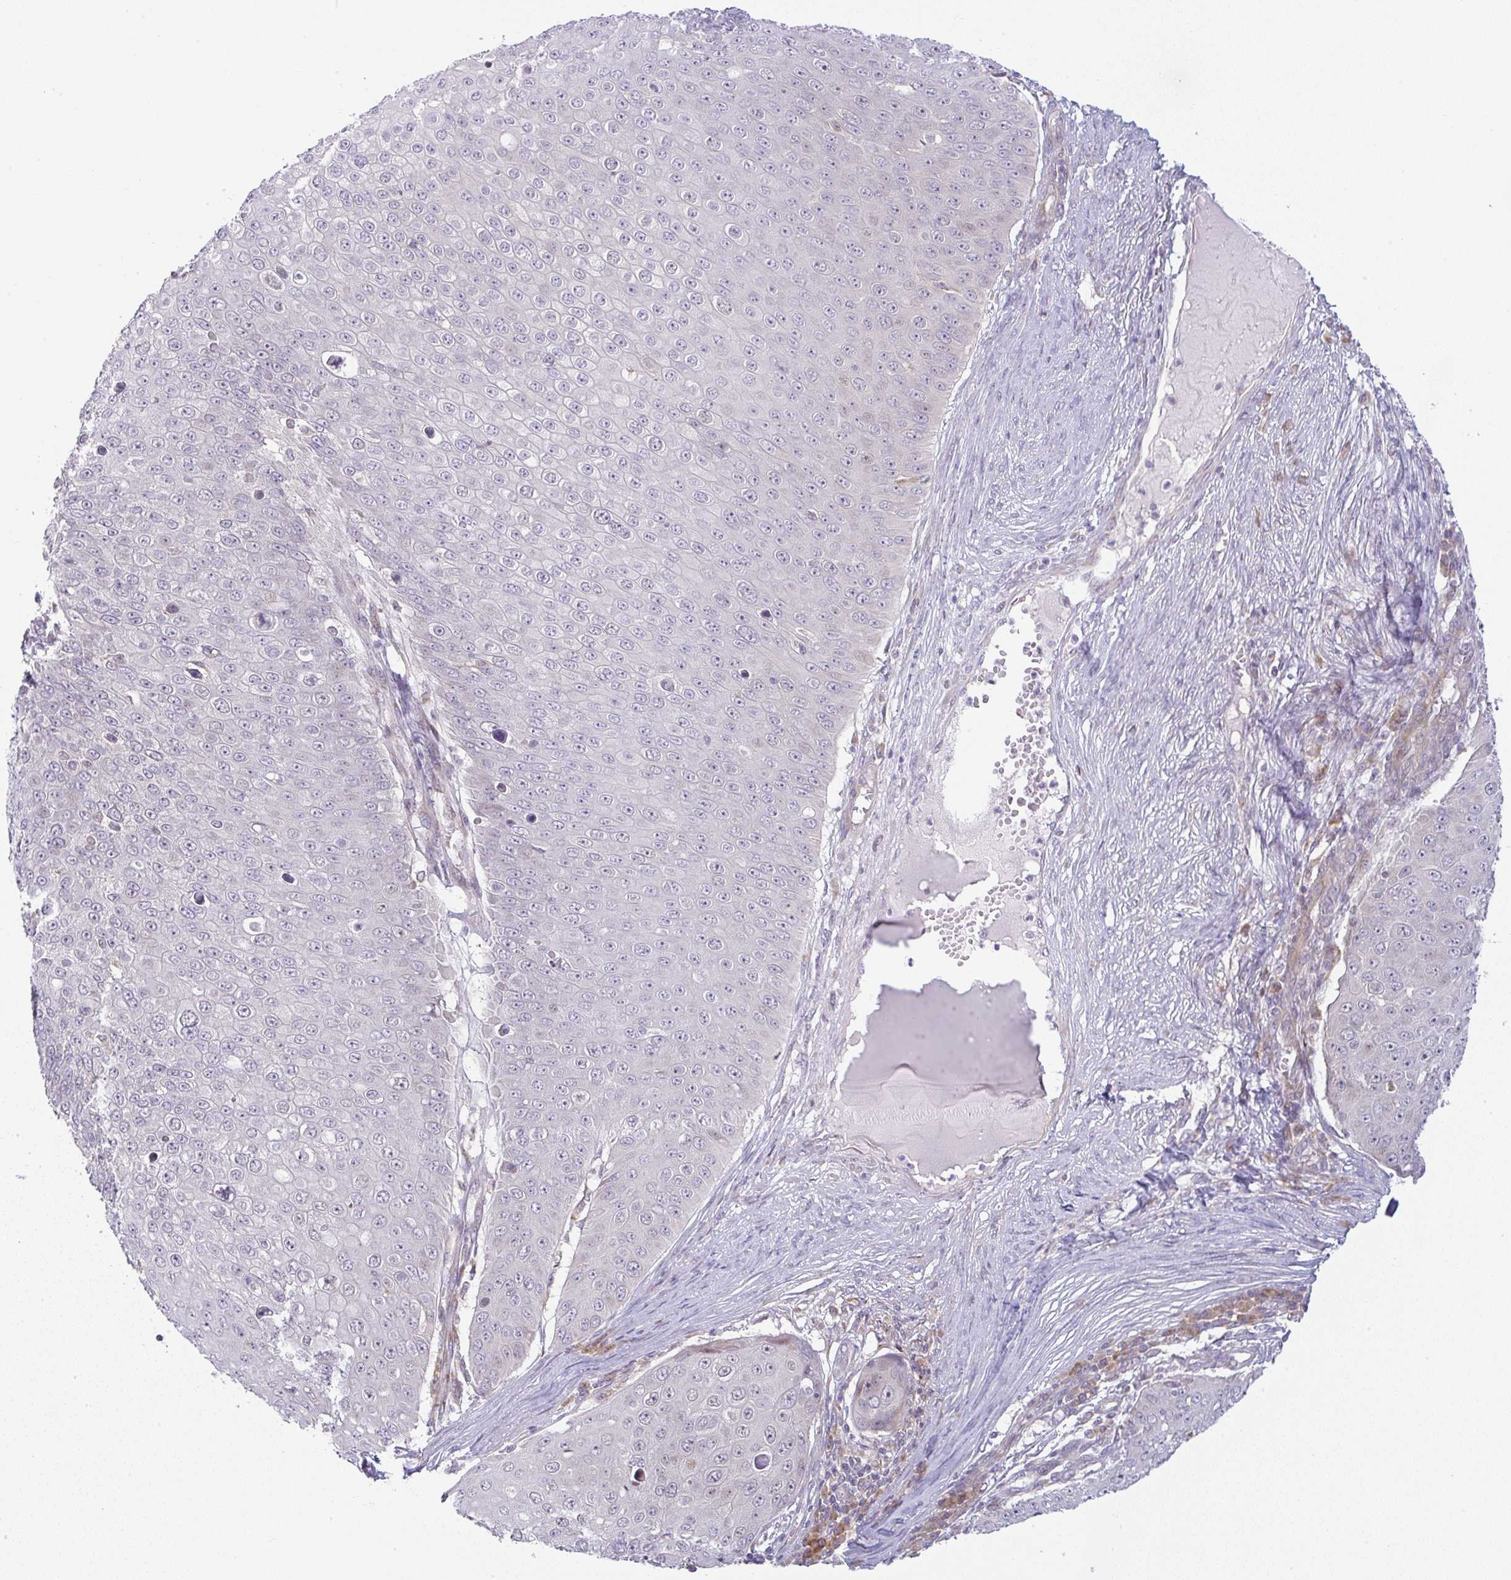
{"staining": {"intensity": "weak", "quantity": "<25%", "location": "nuclear"}, "tissue": "skin cancer", "cell_type": "Tumor cells", "image_type": "cancer", "snomed": [{"axis": "morphology", "description": "Squamous cell carcinoma, NOS"}, {"axis": "topography", "description": "Skin"}], "caption": "DAB (3,3'-diaminobenzidine) immunohistochemical staining of human skin squamous cell carcinoma demonstrates no significant staining in tumor cells.", "gene": "MOB1A", "patient": {"sex": "male", "age": 71}}